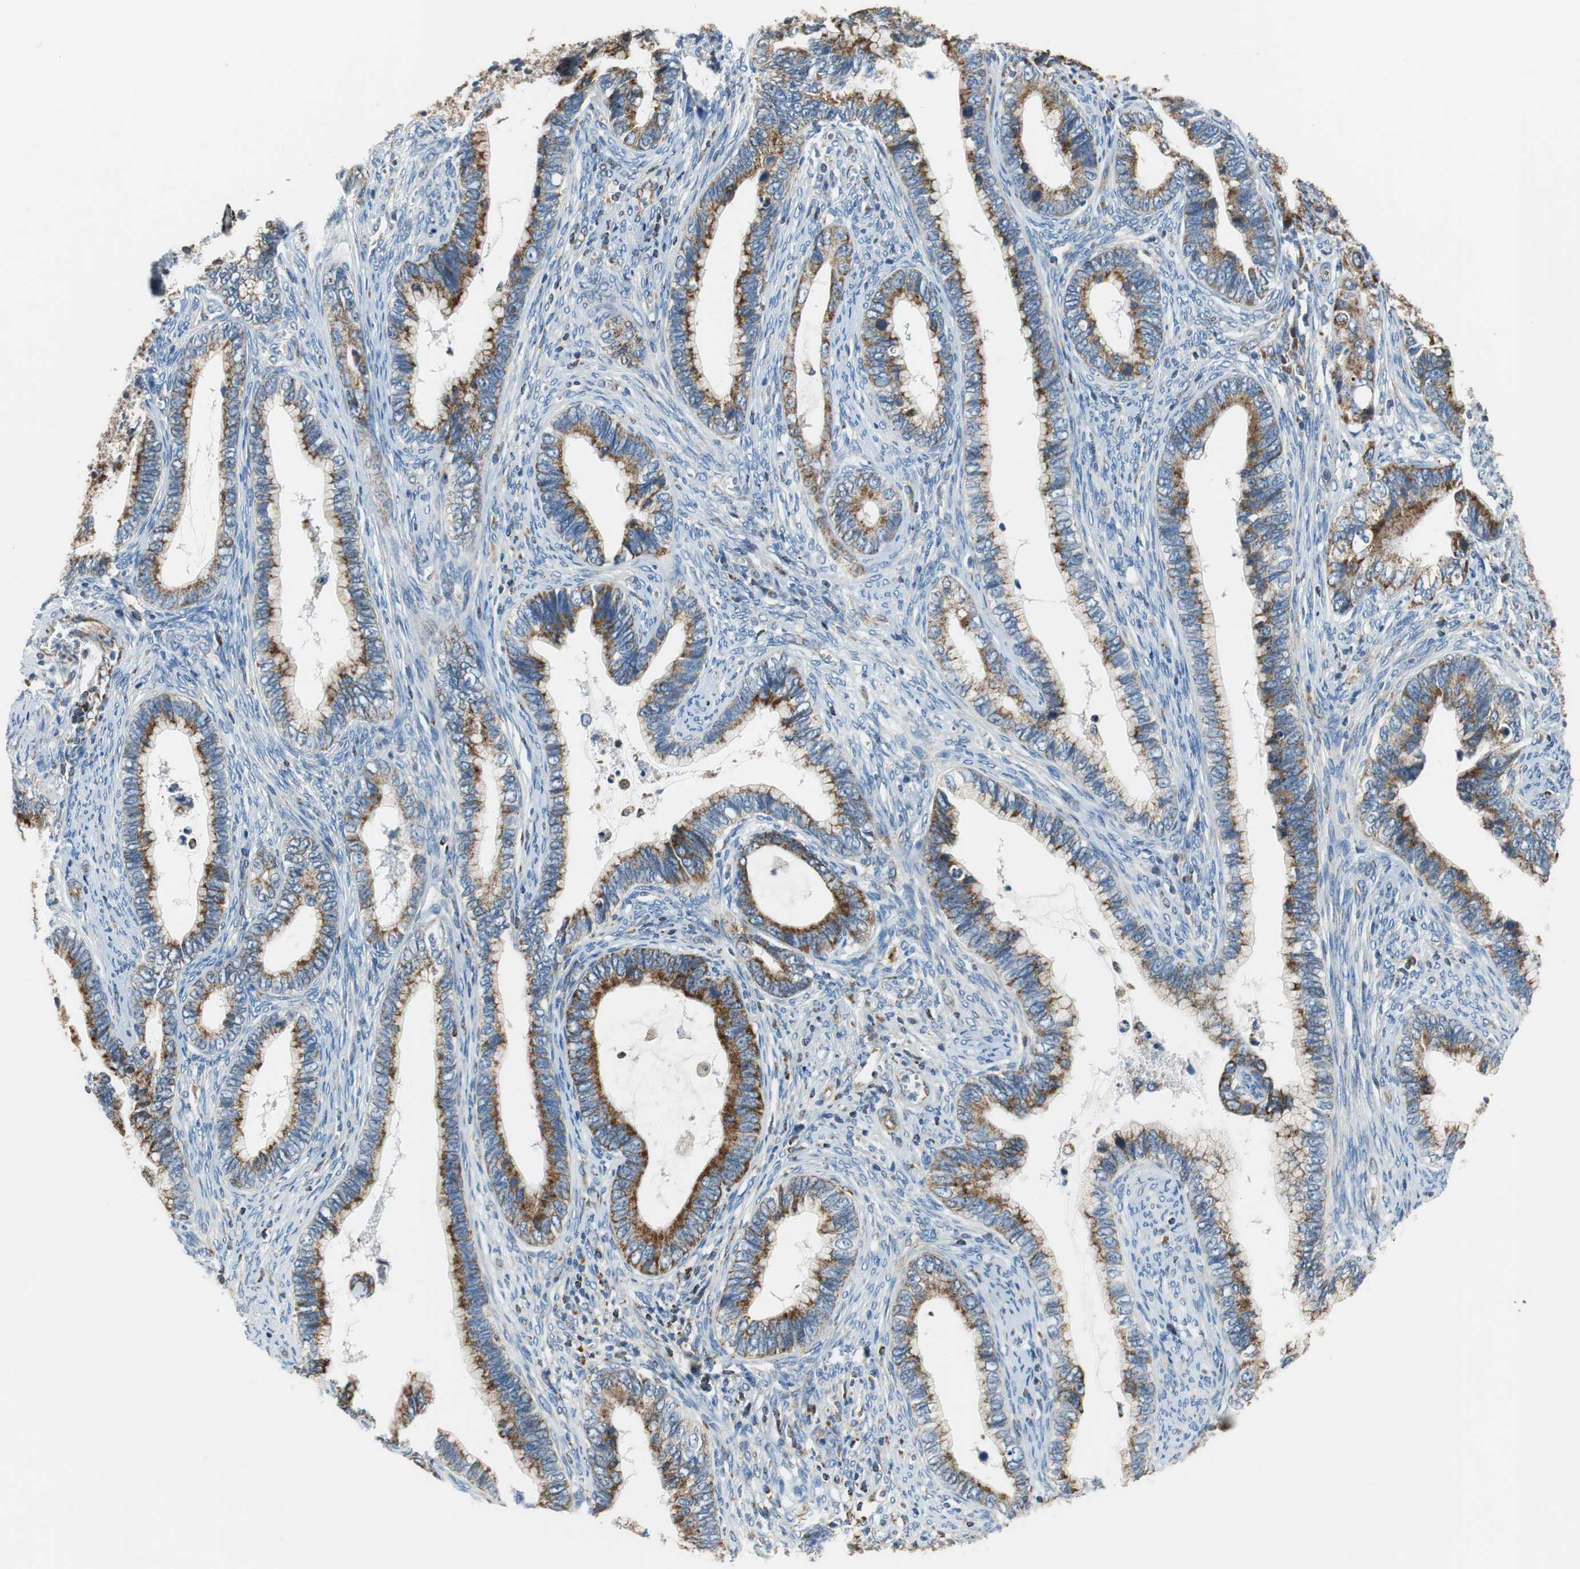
{"staining": {"intensity": "strong", "quantity": ">75%", "location": "cytoplasmic/membranous"}, "tissue": "cervical cancer", "cell_type": "Tumor cells", "image_type": "cancer", "snomed": [{"axis": "morphology", "description": "Adenocarcinoma, NOS"}, {"axis": "topography", "description": "Cervix"}], "caption": "There is high levels of strong cytoplasmic/membranous staining in tumor cells of cervical cancer (adenocarcinoma), as demonstrated by immunohistochemical staining (brown color).", "gene": "GSTK1", "patient": {"sex": "female", "age": 44}}